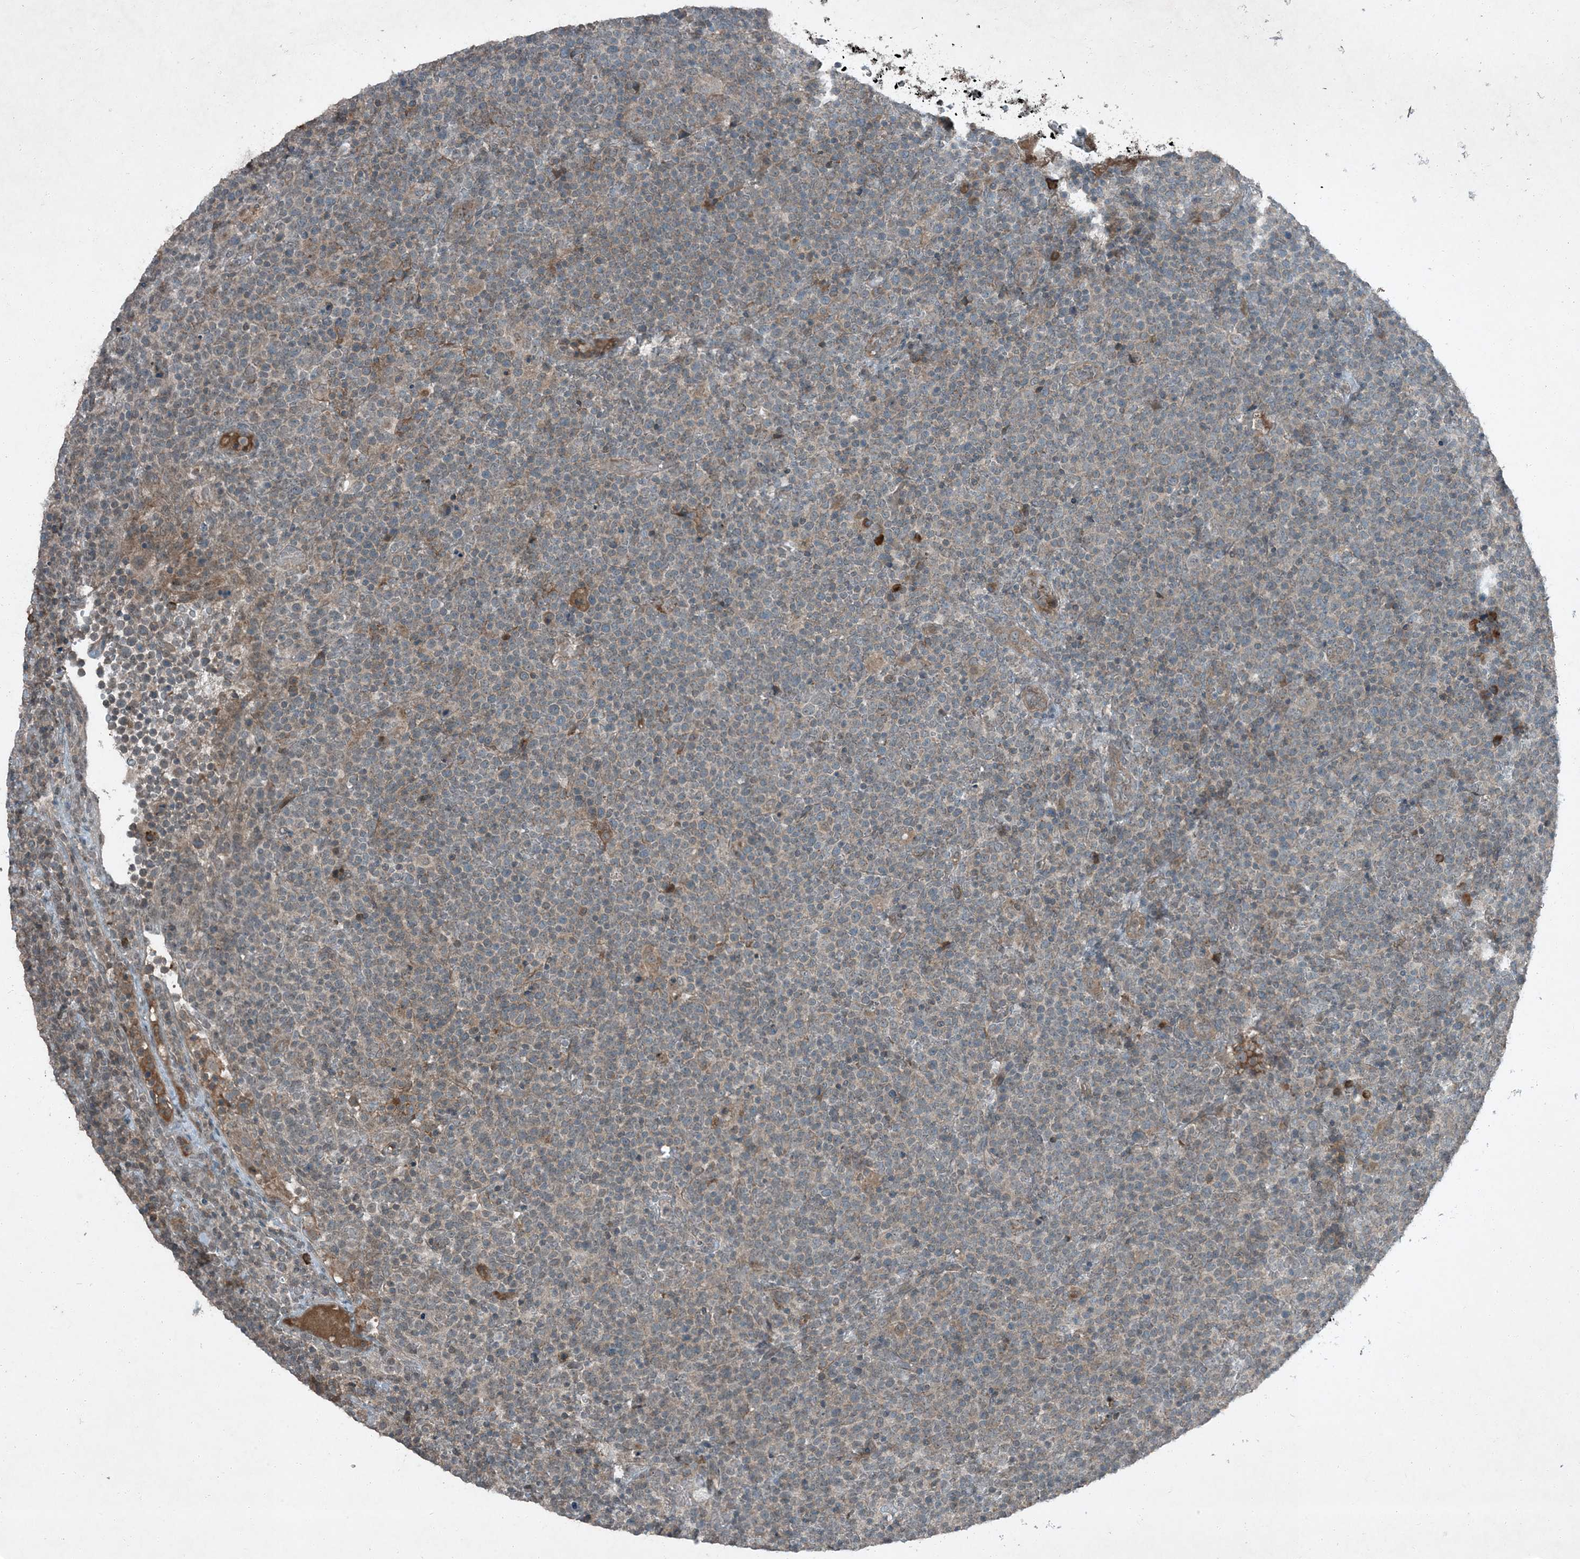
{"staining": {"intensity": "weak", "quantity": "<25%", "location": "cytoplasmic/membranous"}, "tissue": "lymphoma", "cell_type": "Tumor cells", "image_type": "cancer", "snomed": [{"axis": "morphology", "description": "Malignant lymphoma, non-Hodgkin's type, High grade"}, {"axis": "topography", "description": "Lymph node"}], "caption": "High magnification brightfield microscopy of high-grade malignant lymphoma, non-Hodgkin's type stained with DAB (brown) and counterstained with hematoxylin (blue): tumor cells show no significant expression.", "gene": "MDN1", "patient": {"sex": "male", "age": 61}}